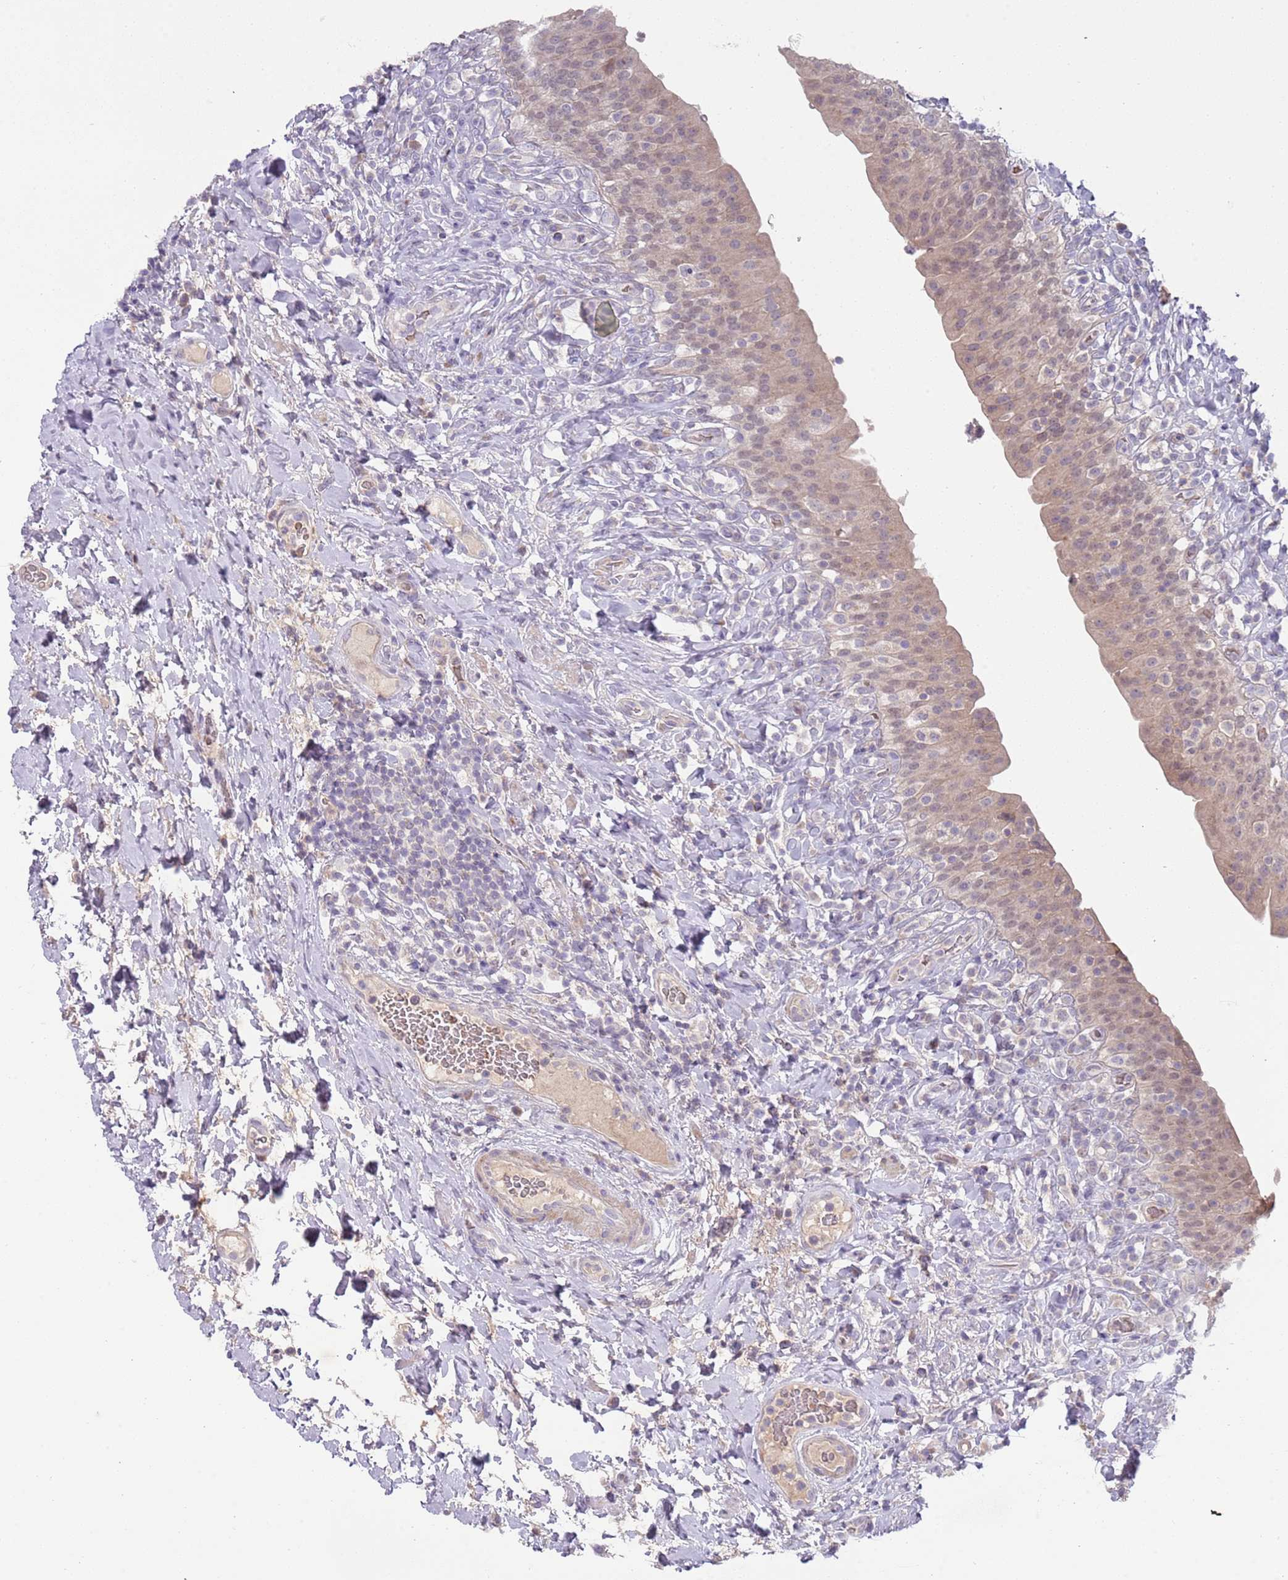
{"staining": {"intensity": "weak", "quantity": "25%-75%", "location": "cytoplasmic/membranous,nuclear"}, "tissue": "urinary bladder", "cell_type": "Urothelial cells", "image_type": "normal", "snomed": [{"axis": "morphology", "description": "Normal tissue, NOS"}, {"axis": "morphology", "description": "Inflammation, NOS"}, {"axis": "topography", "description": "Urinary bladder"}], "caption": "DAB immunohistochemical staining of benign human urinary bladder displays weak cytoplasmic/membranous,nuclear protein positivity in about 25%-75% of urothelial cells. The protein is shown in brown color, while the nuclei are stained blue.", "gene": "PRAC1", "patient": {"sex": "male", "age": 64}}